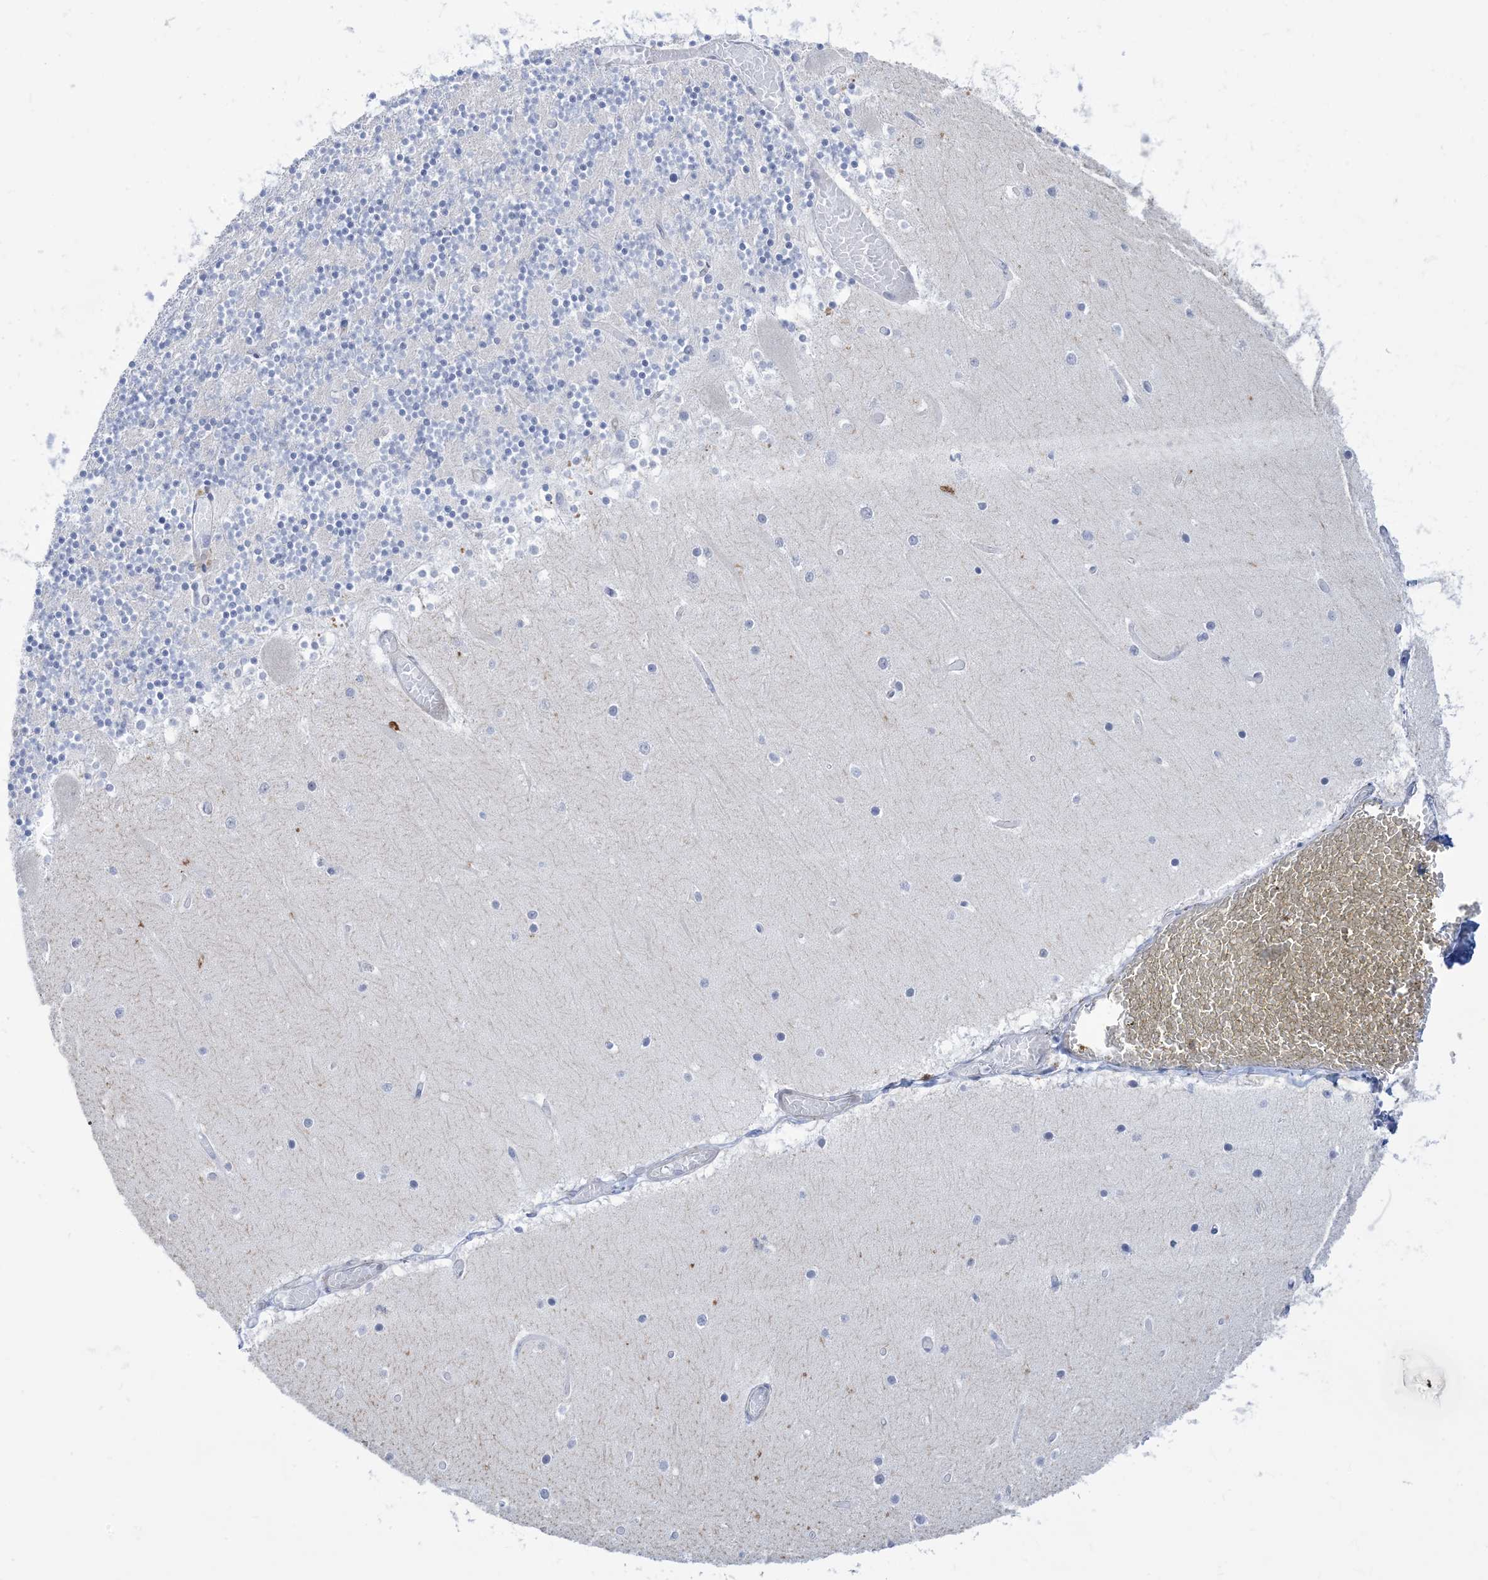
{"staining": {"intensity": "negative", "quantity": "none", "location": "none"}, "tissue": "cerebellum", "cell_type": "Cells in granular layer", "image_type": "normal", "snomed": [{"axis": "morphology", "description": "Normal tissue, NOS"}, {"axis": "topography", "description": "Cerebellum"}], "caption": "Protein analysis of benign cerebellum exhibits no significant positivity in cells in granular layer. The staining is performed using DAB brown chromogen with nuclei counter-stained in using hematoxylin.", "gene": "ATP11C", "patient": {"sex": "female", "age": 28}}